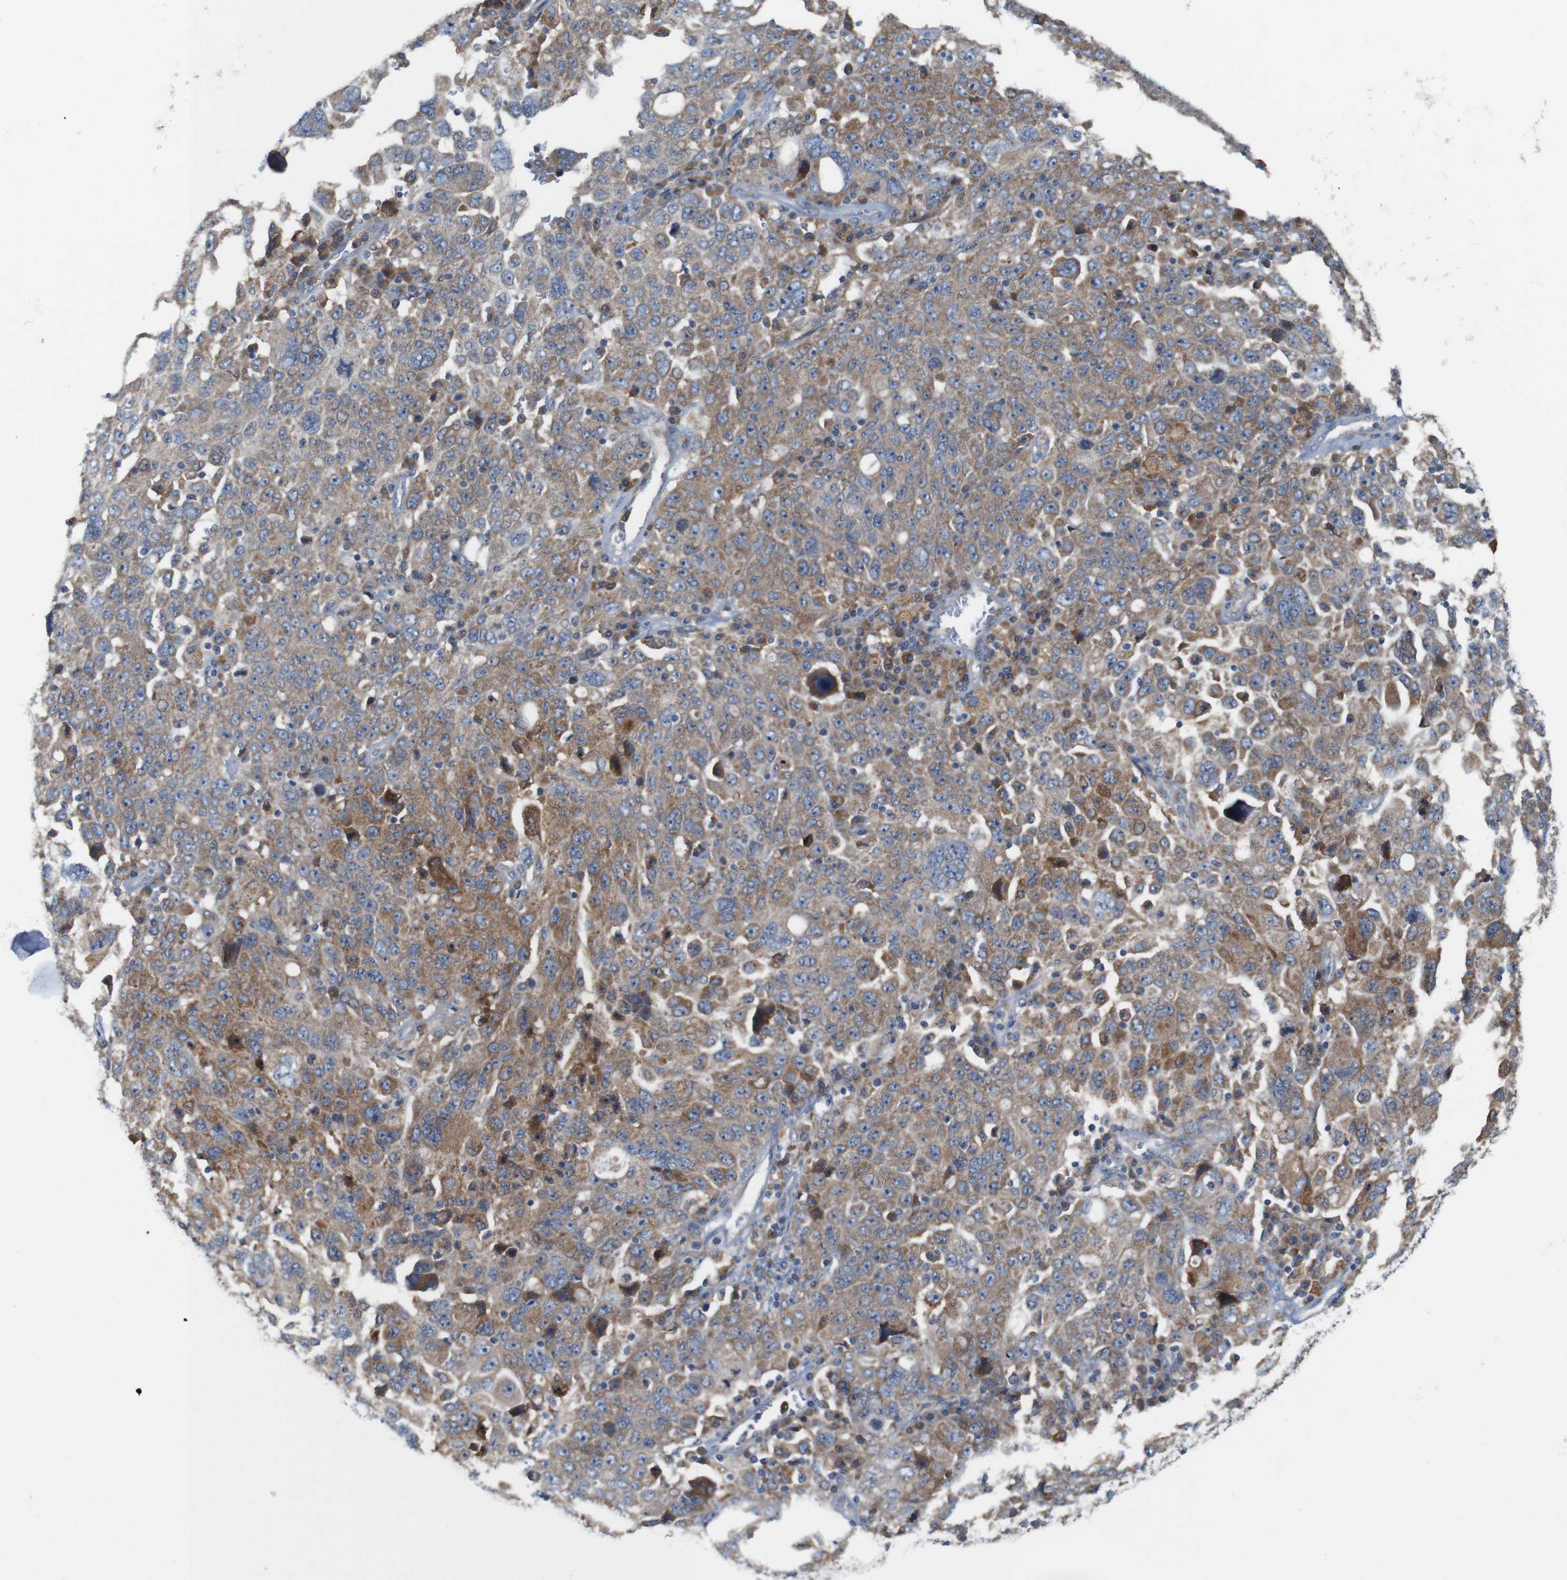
{"staining": {"intensity": "moderate", "quantity": ">75%", "location": "cytoplasmic/membranous"}, "tissue": "ovarian cancer", "cell_type": "Tumor cells", "image_type": "cancer", "snomed": [{"axis": "morphology", "description": "Carcinoma, endometroid"}, {"axis": "topography", "description": "Ovary"}], "caption": "High-magnification brightfield microscopy of ovarian endometroid carcinoma stained with DAB (brown) and counterstained with hematoxylin (blue). tumor cells exhibit moderate cytoplasmic/membranous staining is appreciated in about>75% of cells. Immunohistochemistry stains the protein in brown and the nuclei are stained blue.", "gene": "SIGLEC8", "patient": {"sex": "female", "age": 62}}